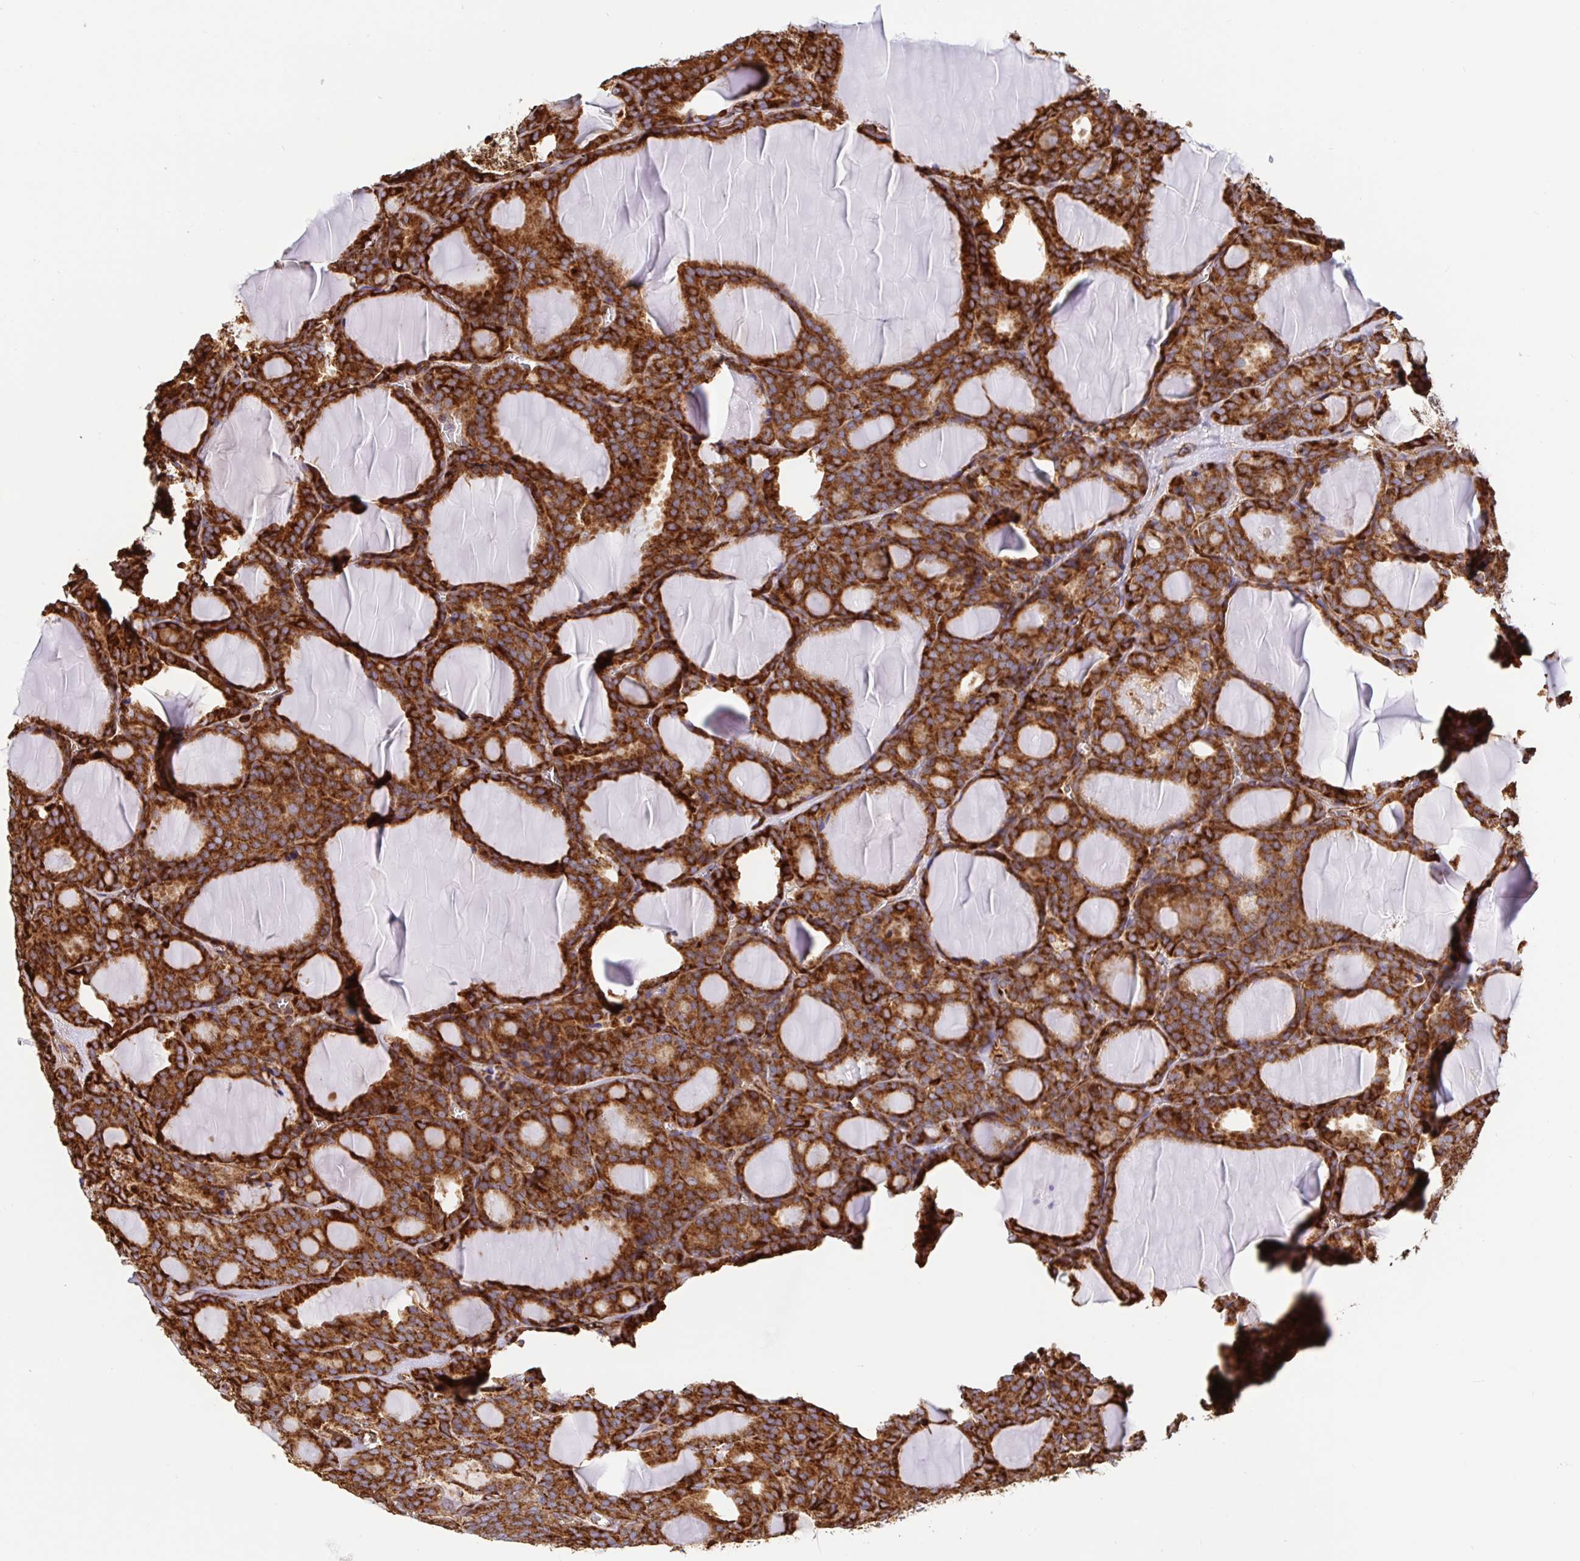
{"staining": {"intensity": "strong", "quantity": ">75%", "location": "cytoplasmic/membranous"}, "tissue": "thyroid cancer", "cell_type": "Tumor cells", "image_type": "cancer", "snomed": [{"axis": "morphology", "description": "Follicular adenoma carcinoma, NOS"}, {"axis": "topography", "description": "Thyroid gland"}], "caption": "The image exhibits immunohistochemical staining of thyroid cancer. There is strong cytoplasmic/membranous staining is seen in about >75% of tumor cells.", "gene": "MAOA", "patient": {"sex": "male", "age": 74}}